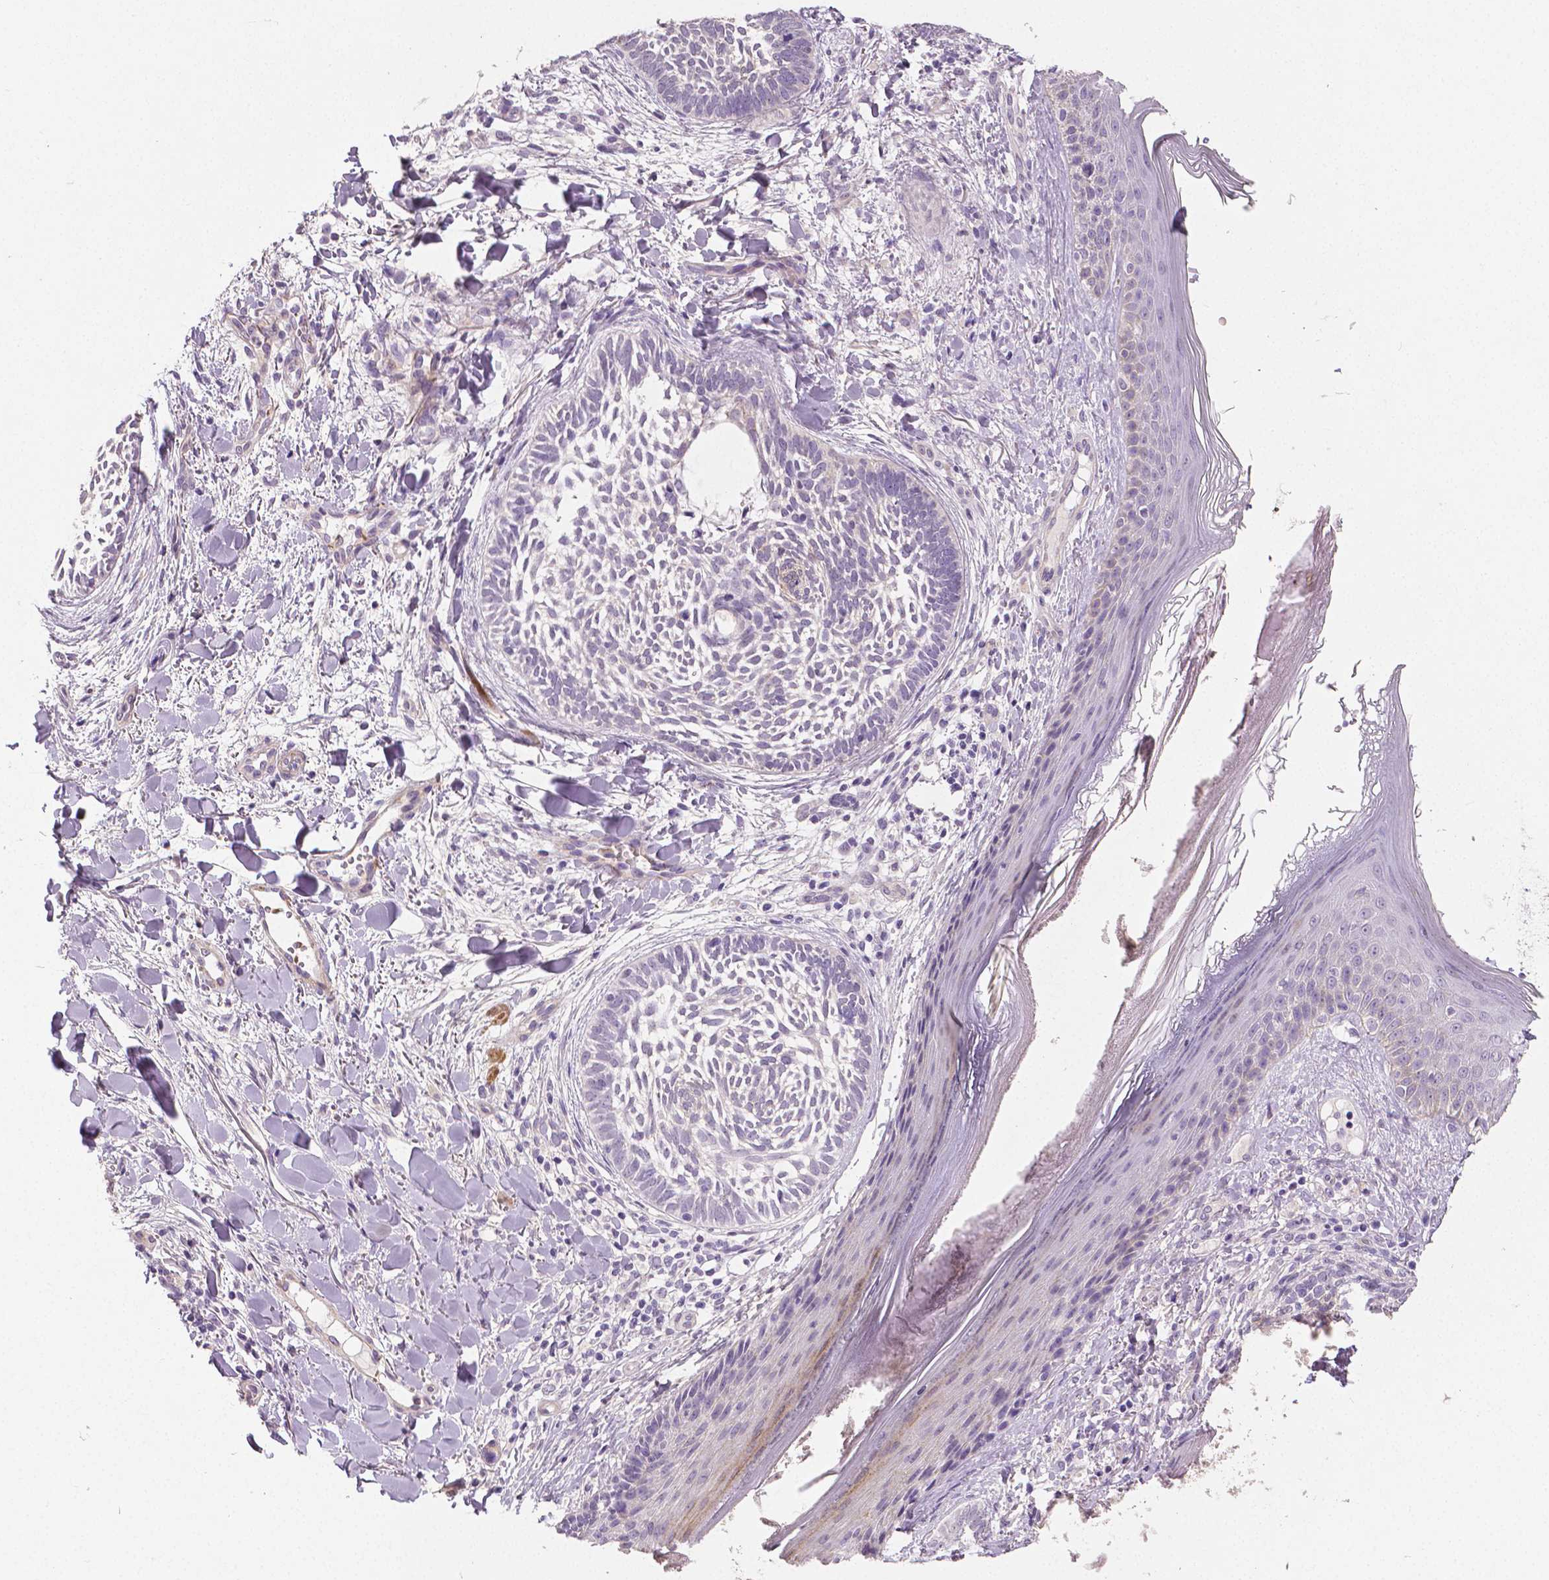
{"staining": {"intensity": "negative", "quantity": "none", "location": "none"}, "tissue": "skin cancer", "cell_type": "Tumor cells", "image_type": "cancer", "snomed": [{"axis": "morphology", "description": "Normal tissue, NOS"}, {"axis": "morphology", "description": "Basal cell carcinoma"}, {"axis": "topography", "description": "Skin"}], "caption": "IHC of skin cancer (basal cell carcinoma) demonstrates no expression in tumor cells.", "gene": "FLT1", "patient": {"sex": "male", "age": 46}}